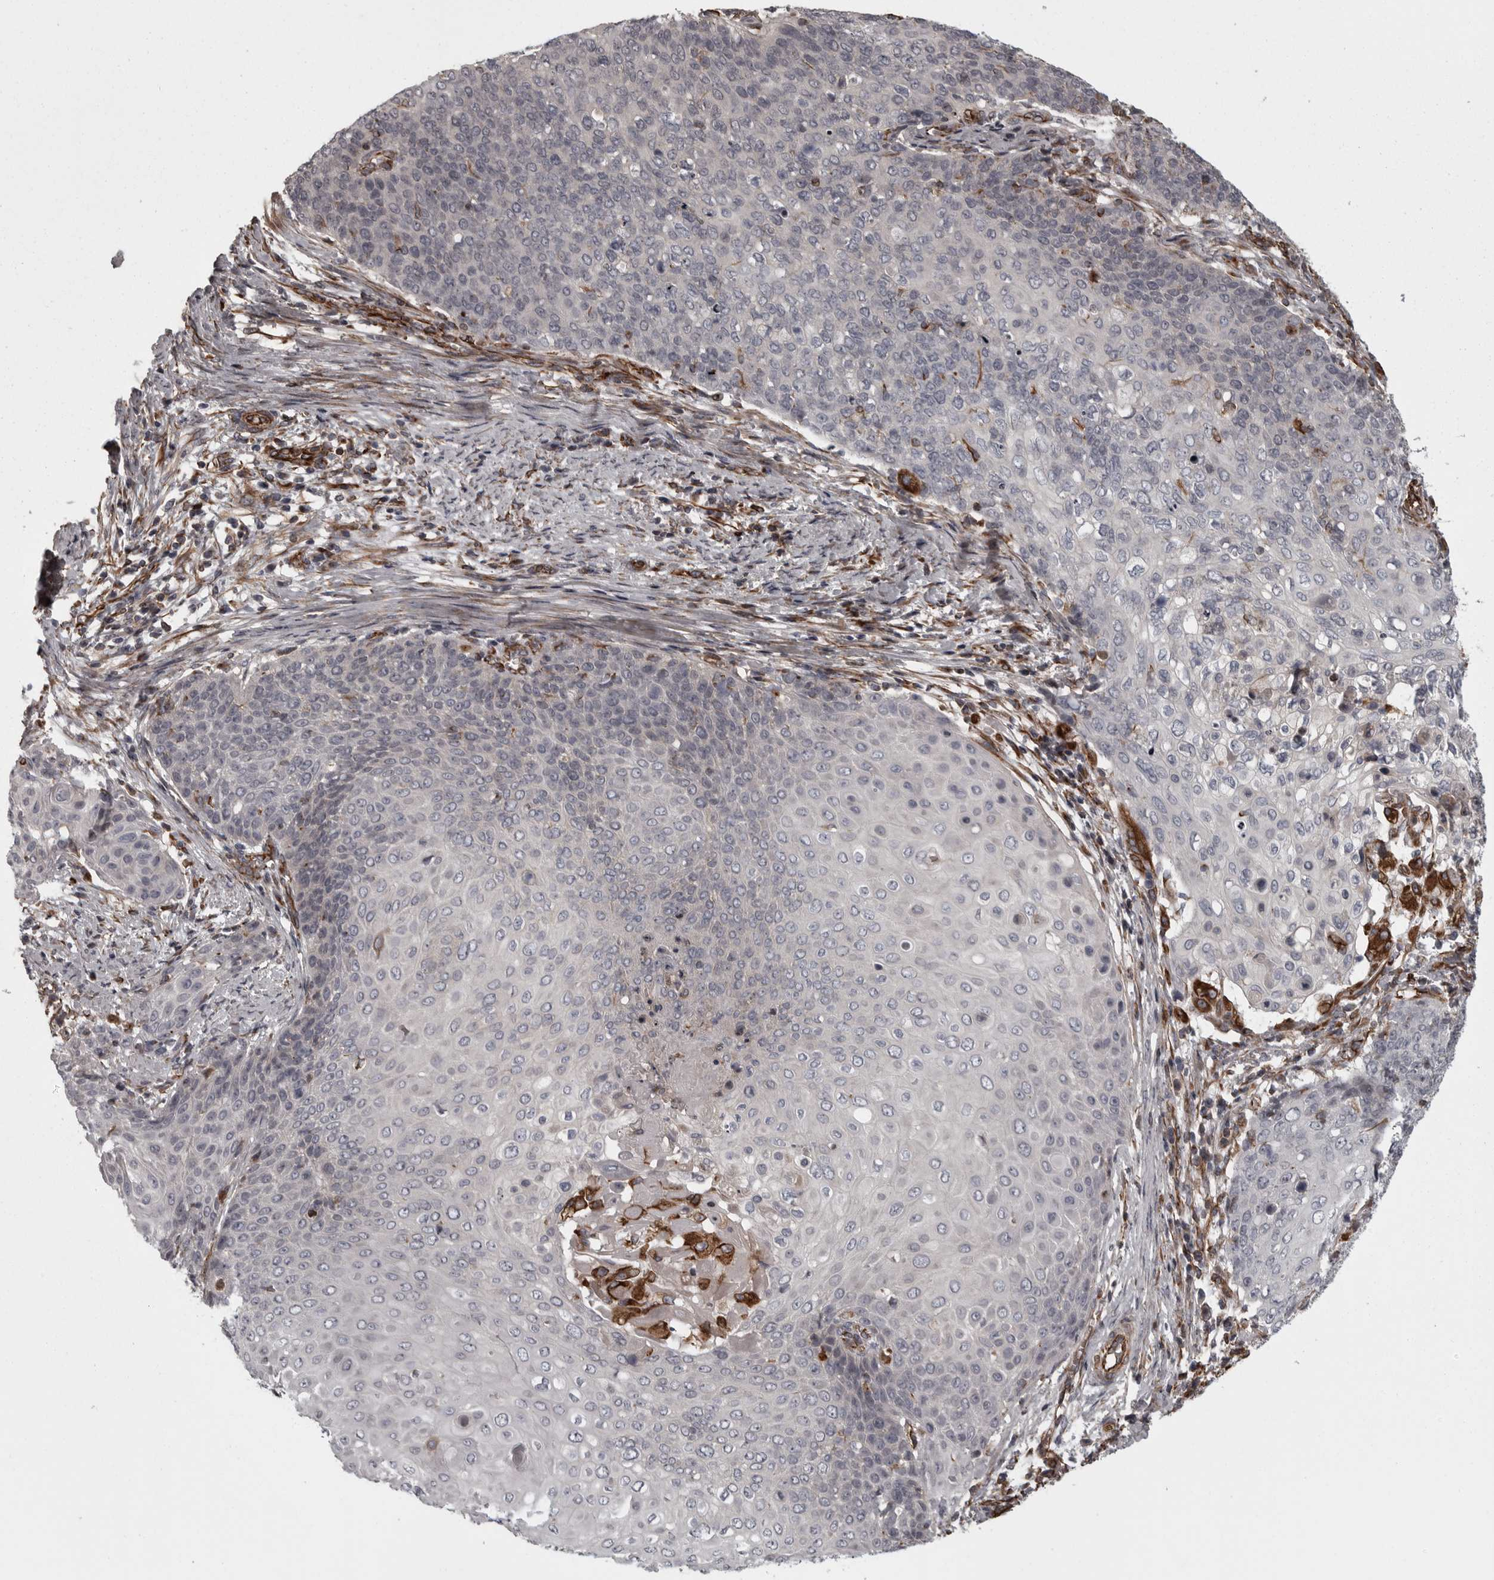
{"staining": {"intensity": "negative", "quantity": "none", "location": "none"}, "tissue": "cervical cancer", "cell_type": "Tumor cells", "image_type": "cancer", "snomed": [{"axis": "morphology", "description": "Squamous cell carcinoma, NOS"}, {"axis": "topography", "description": "Cervix"}], "caption": "The photomicrograph reveals no significant expression in tumor cells of cervical squamous cell carcinoma.", "gene": "FAAP100", "patient": {"sex": "female", "age": 39}}